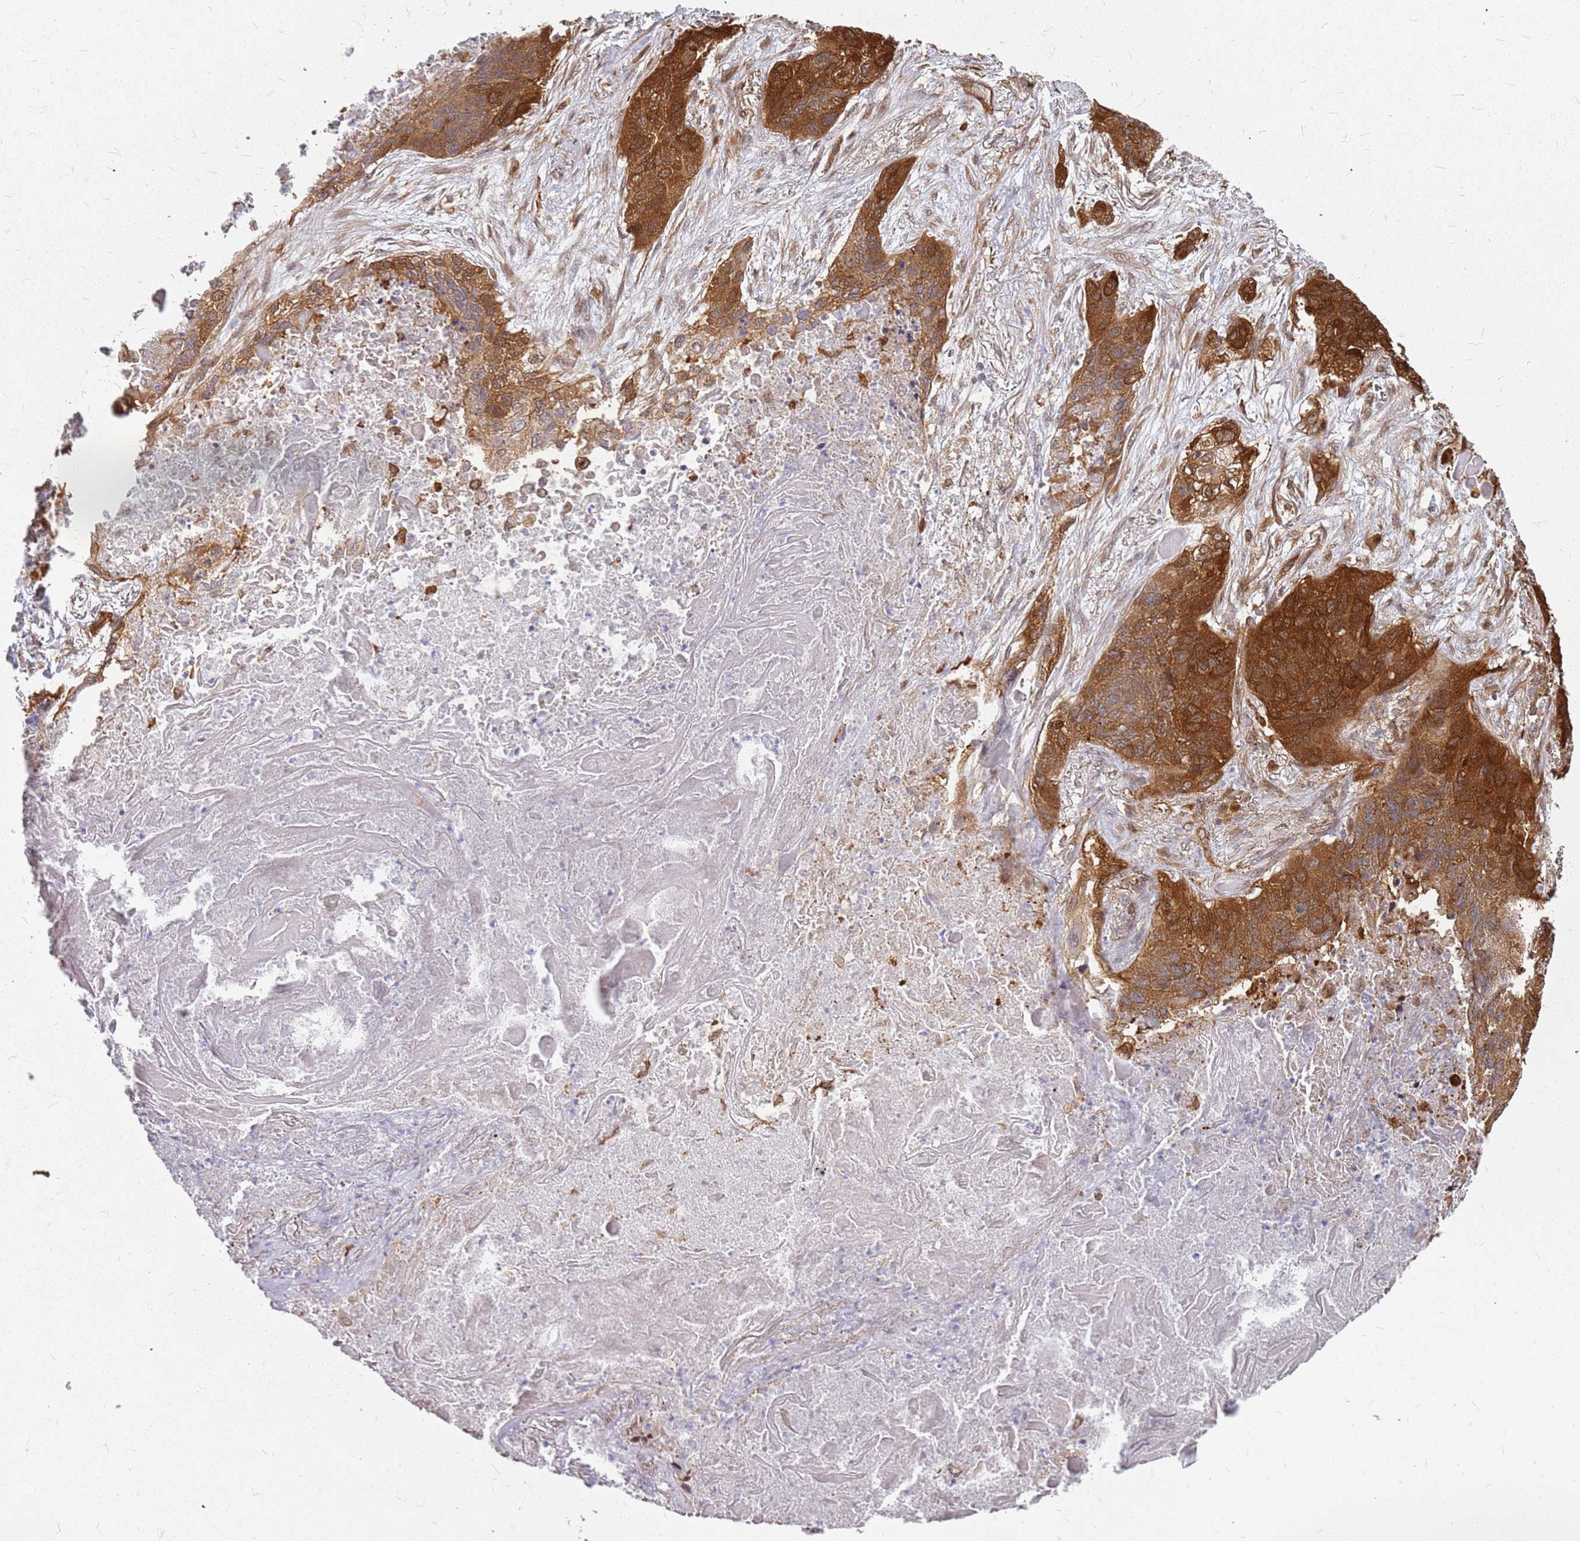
{"staining": {"intensity": "strong", "quantity": ">75%", "location": "cytoplasmic/membranous"}, "tissue": "lung cancer", "cell_type": "Tumor cells", "image_type": "cancer", "snomed": [{"axis": "morphology", "description": "Squamous cell carcinoma, NOS"}, {"axis": "topography", "description": "Lung"}], "caption": "Brown immunohistochemical staining in lung squamous cell carcinoma shows strong cytoplasmic/membranous expression in about >75% of tumor cells. (DAB (3,3'-diaminobenzidine) IHC, brown staining for protein, blue staining for nuclei).", "gene": "HDX", "patient": {"sex": "female", "age": 63}}